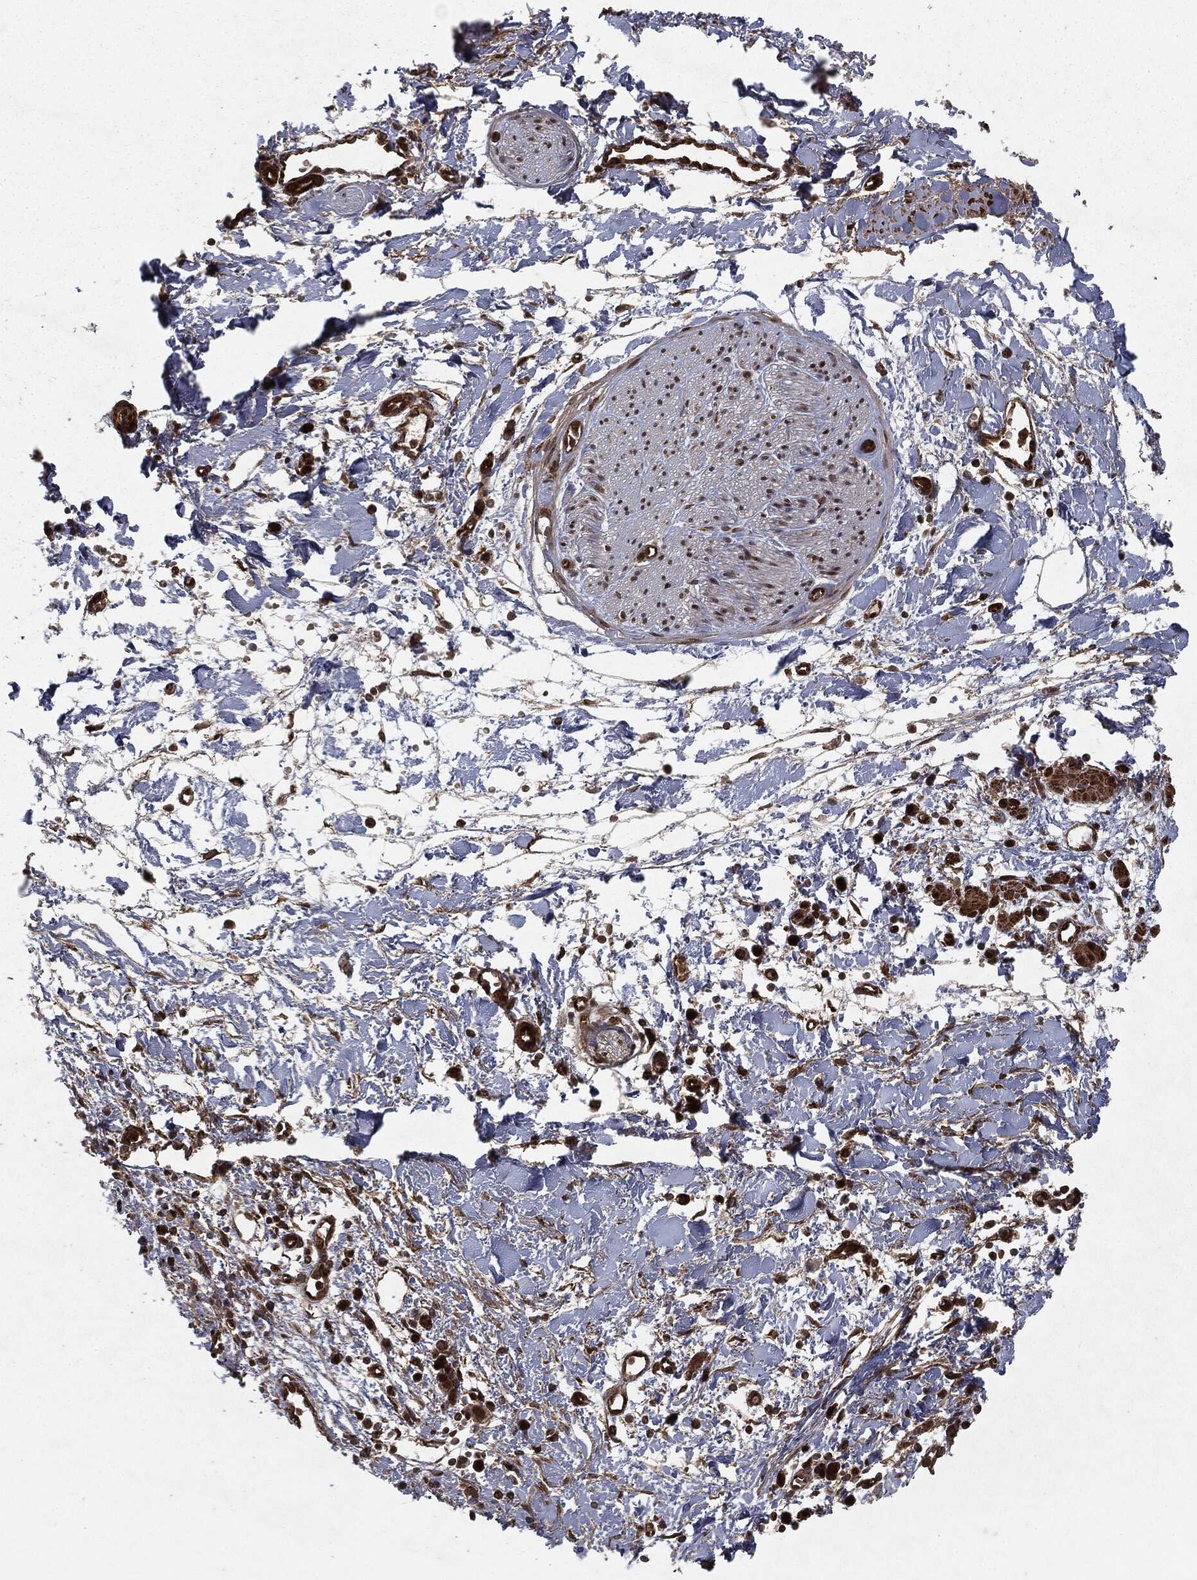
{"staining": {"intensity": "strong", "quantity": ">75%", "location": "cytoplasmic/membranous,nuclear"}, "tissue": "soft tissue", "cell_type": "Fibroblasts", "image_type": "normal", "snomed": [{"axis": "morphology", "description": "Normal tissue, NOS"}, {"axis": "morphology", "description": "Adenocarcinoma, NOS"}, {"axis": "topography", "description": "Pancreas"}, {"axis": "topography", "description": "Peripheral nerve tissue"}], "caption": "Fibroblasts reveal high levels of strong cytoplasmic/membranous,nuclear positivity in approximately >75% of cells in normal soft tissue.", "gene": "RANBP9", "patient": {"sex": "male", "age": 61}}